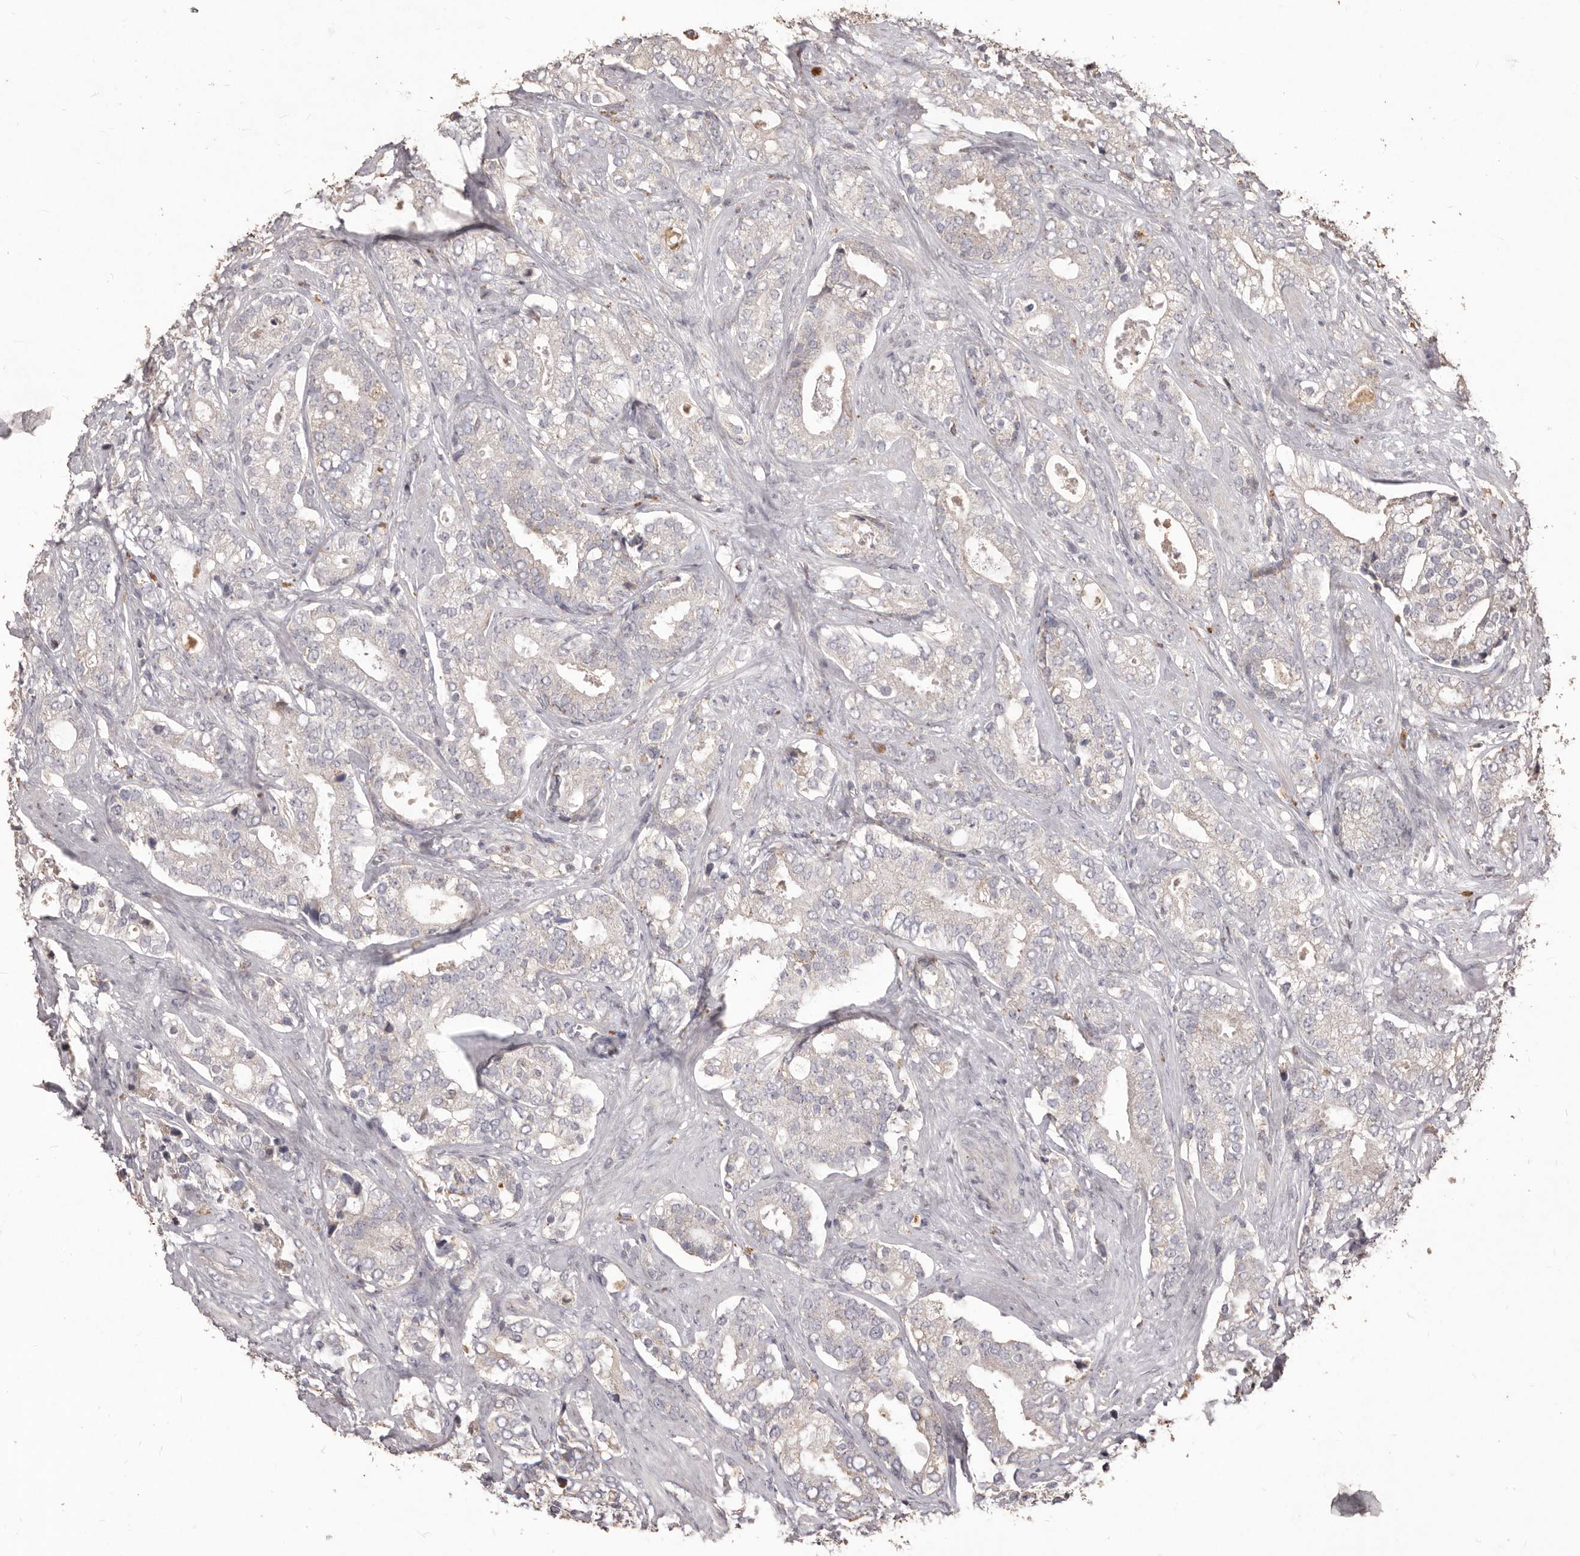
{"staining": {"intensity": "negative", "quantity": "none", "location": "none"}, "tissue": "prostate cancer", "cell_type": "Tumor cells", "image_type": "cancer", "snomed": [{"axis": "morphology", "description": "Adenocarcinoma, High grade"}, {"axis": "topography", "description": "Prostate and seminal vesicle, NOS"}], "caption": "IHC of human prostate cancer (high-grade adenocarcinoma) displays no positivity in tumor cells.", "gene": "PRSS27", "patient": {"sex": "male", "age": 67}}